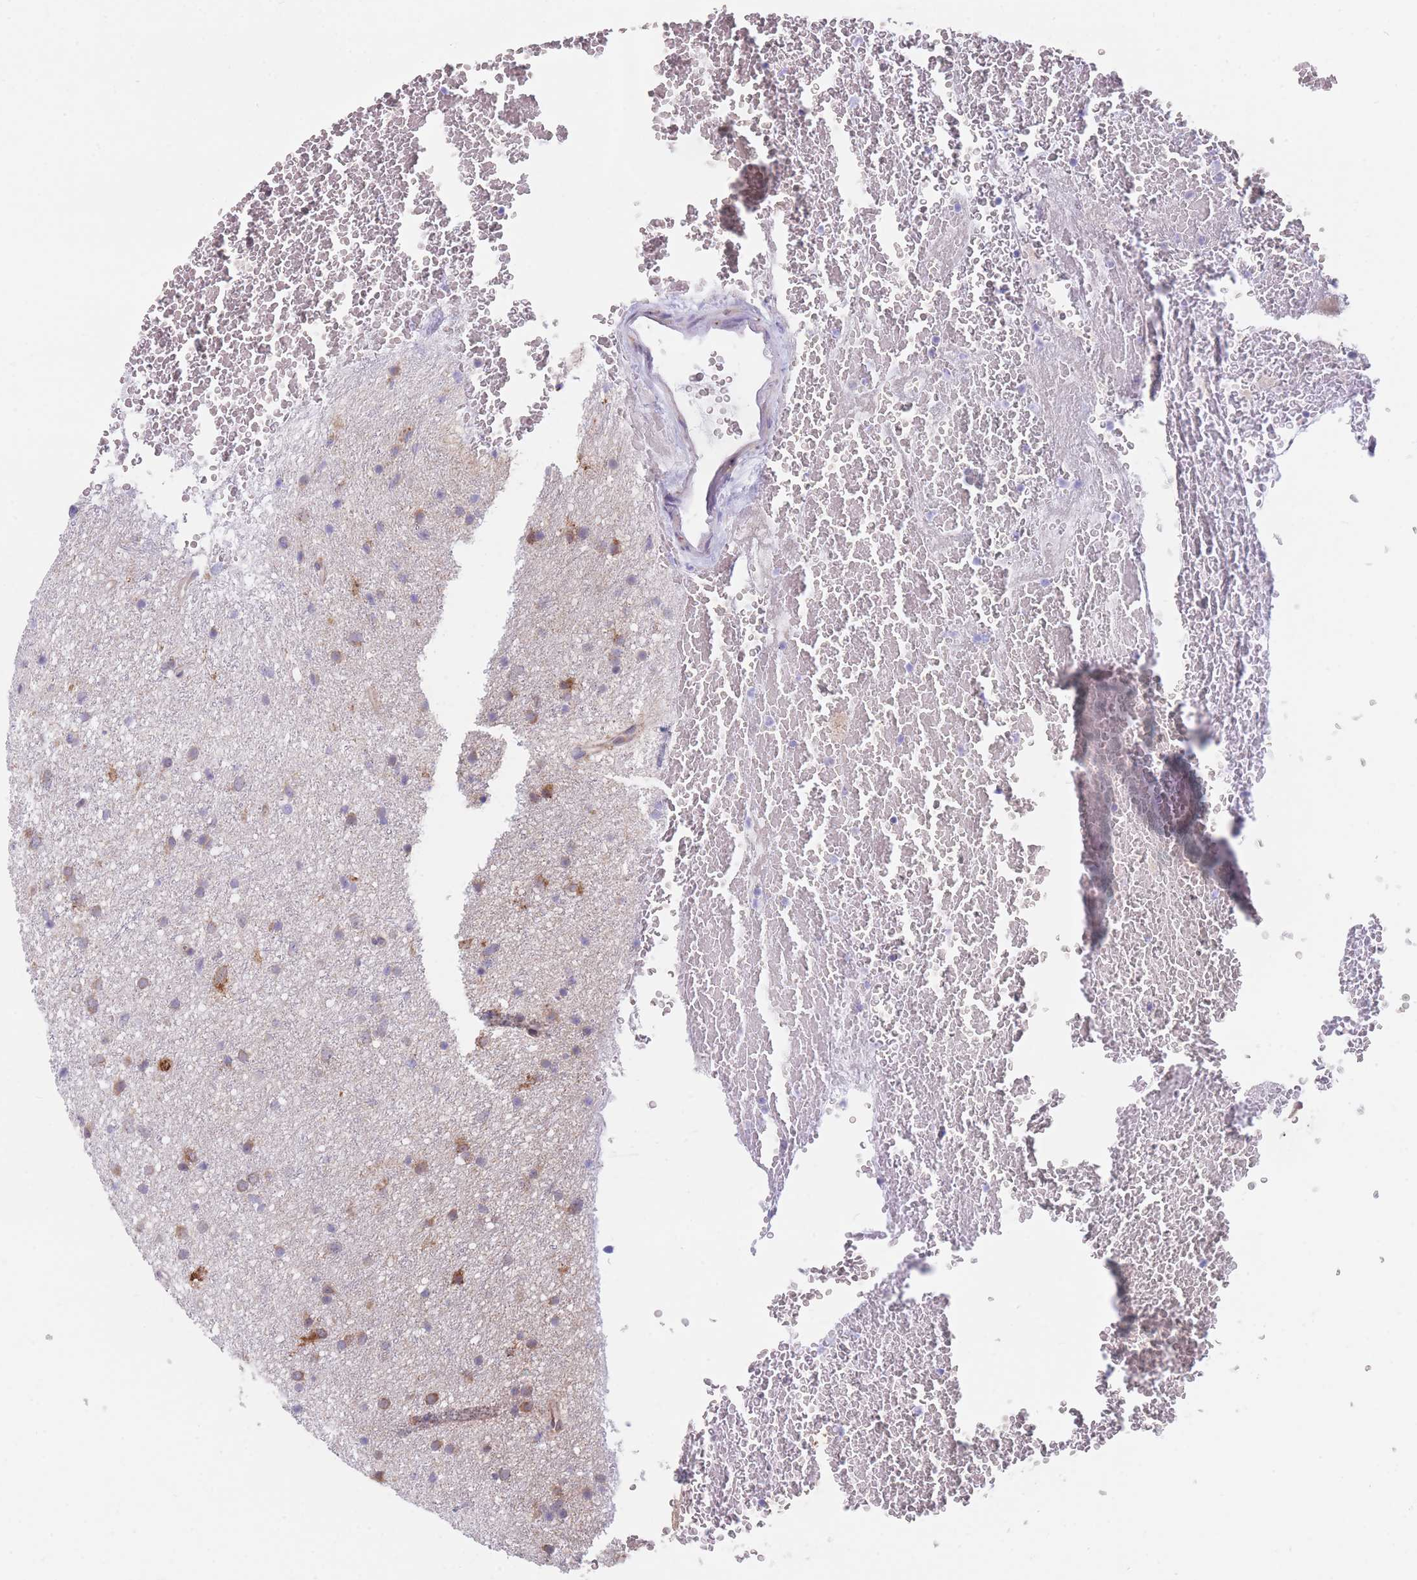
{"staining": {"intensity": "moderate", "quantity": ">75%", "location": "cytoplasmic/membranous"}, "tissue": "glioma", "cell_type": "Tumor cells", "image_type": "cancer", "snomed": [{"axis": "morphology", "description": "Glioma, malignant, Low grade"}, {"axis": "topography", "description": "Cerebral cortex"}], "caption": "Brown immunohistochemical staining in human glioma demonstrates moderate cytoplasmic/membranous staining in about >75% of tumor cells.", "gene": "AK9", "patient": {"sex": "female", "age": 39}}